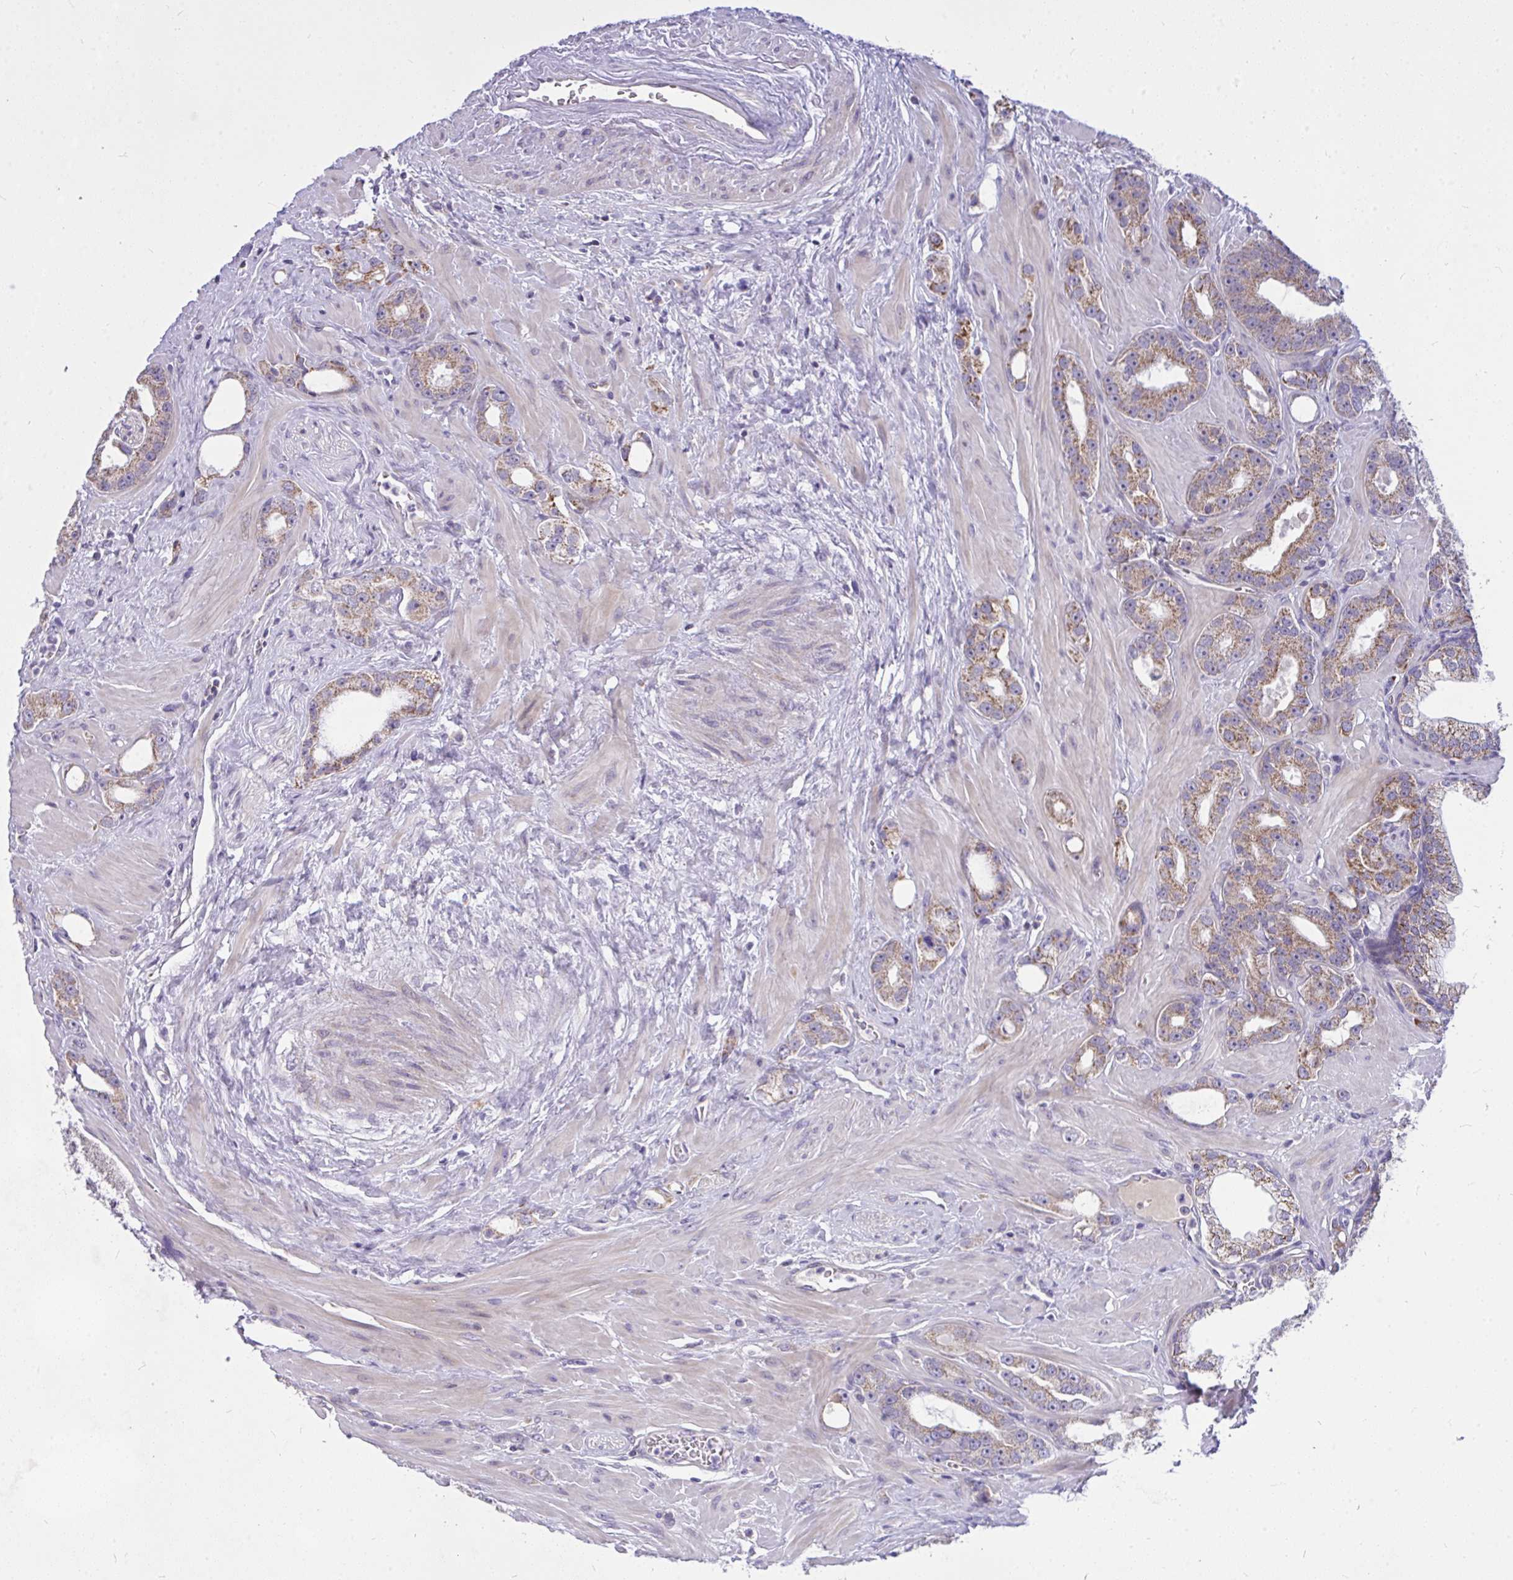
{"staining": {"intensity": "moderate", "quantity": ">75%", "location": "cytoplasmic/membranous"}, "tissue": "prostate cancer", "cell_type": "Tumor cells", "image_type": "cancer", "snomed": [{"axis": "morphology", "description": "Adenocarcinoma, High grade"}, {"axis": "topography", "description": "Prostate"}], "caption": "Prostate cancer (adenocarcinoma (high-grade)) stained for a protein reveals moderate cytoplasmic/membranous positivity in tumor cells. (Stains: DAB (3,3'-diaminobenzidine) in brown, nuclei in blue, Microscopy: brightfield microscopy at high magnification).", "gene": "CEP63", "patient": {"sex": "male", "age": 65}}